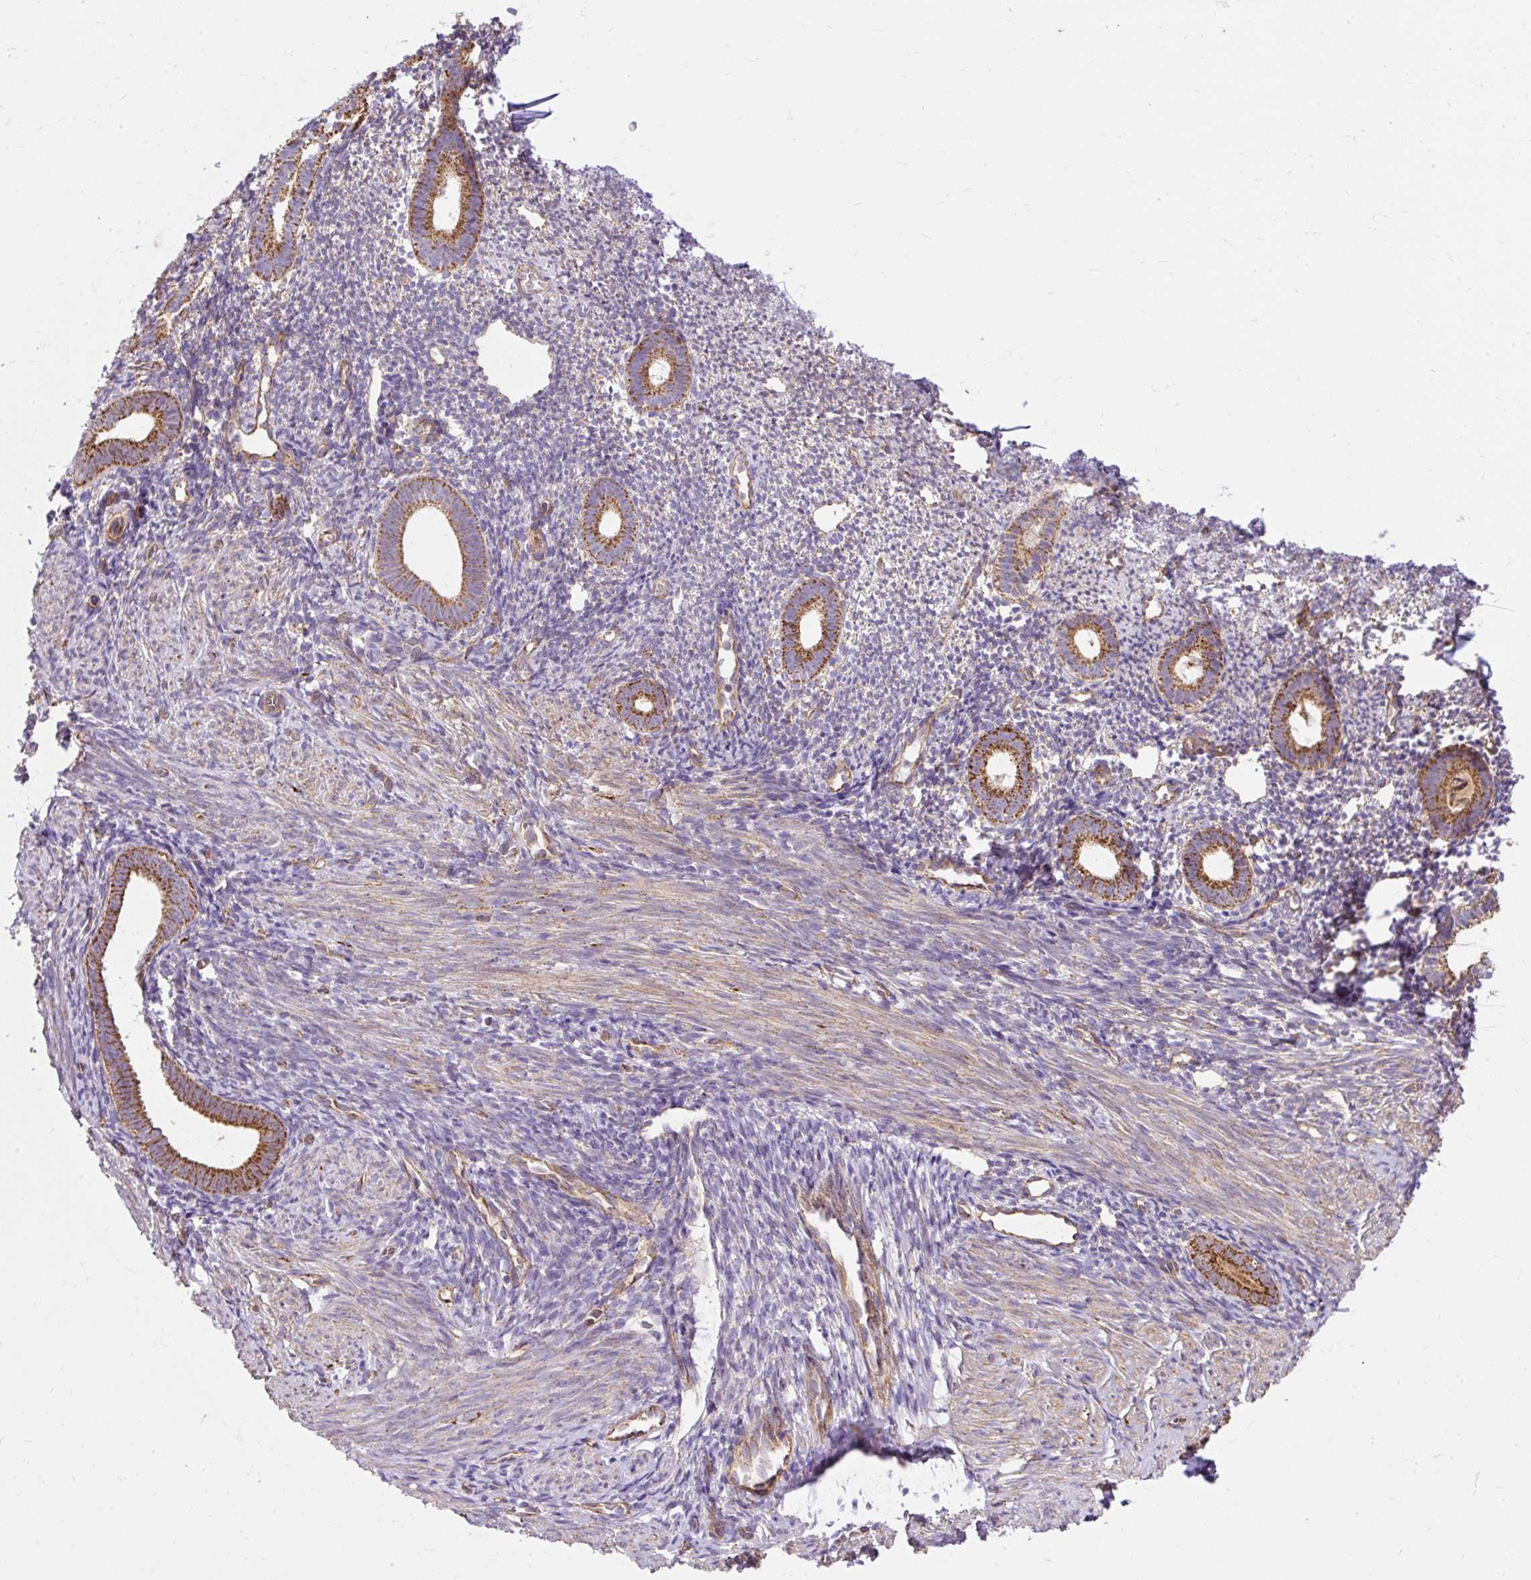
{"staining": {"intensity": "moderate", "quantity": ">75%", "location": "cytoplasmic/membranous"}, "tissue": "endometrium", "cell_type": "Cells in endometrial stroma", "image_type": "normal", "snomed": [{"axis": "morphology", "description": "Normal tissue, NOS"}, {"axis": "topography", "description": "Endometrium"}], "caption": "Brown immunohistochemical staining in benign human endometrium exhibits moderate cytoplasmic/membranous positivity in approximately >75% of cells in endometrial stroma.", "gene": "CEP290", "patient": {"sex": "female", "age": 39}}